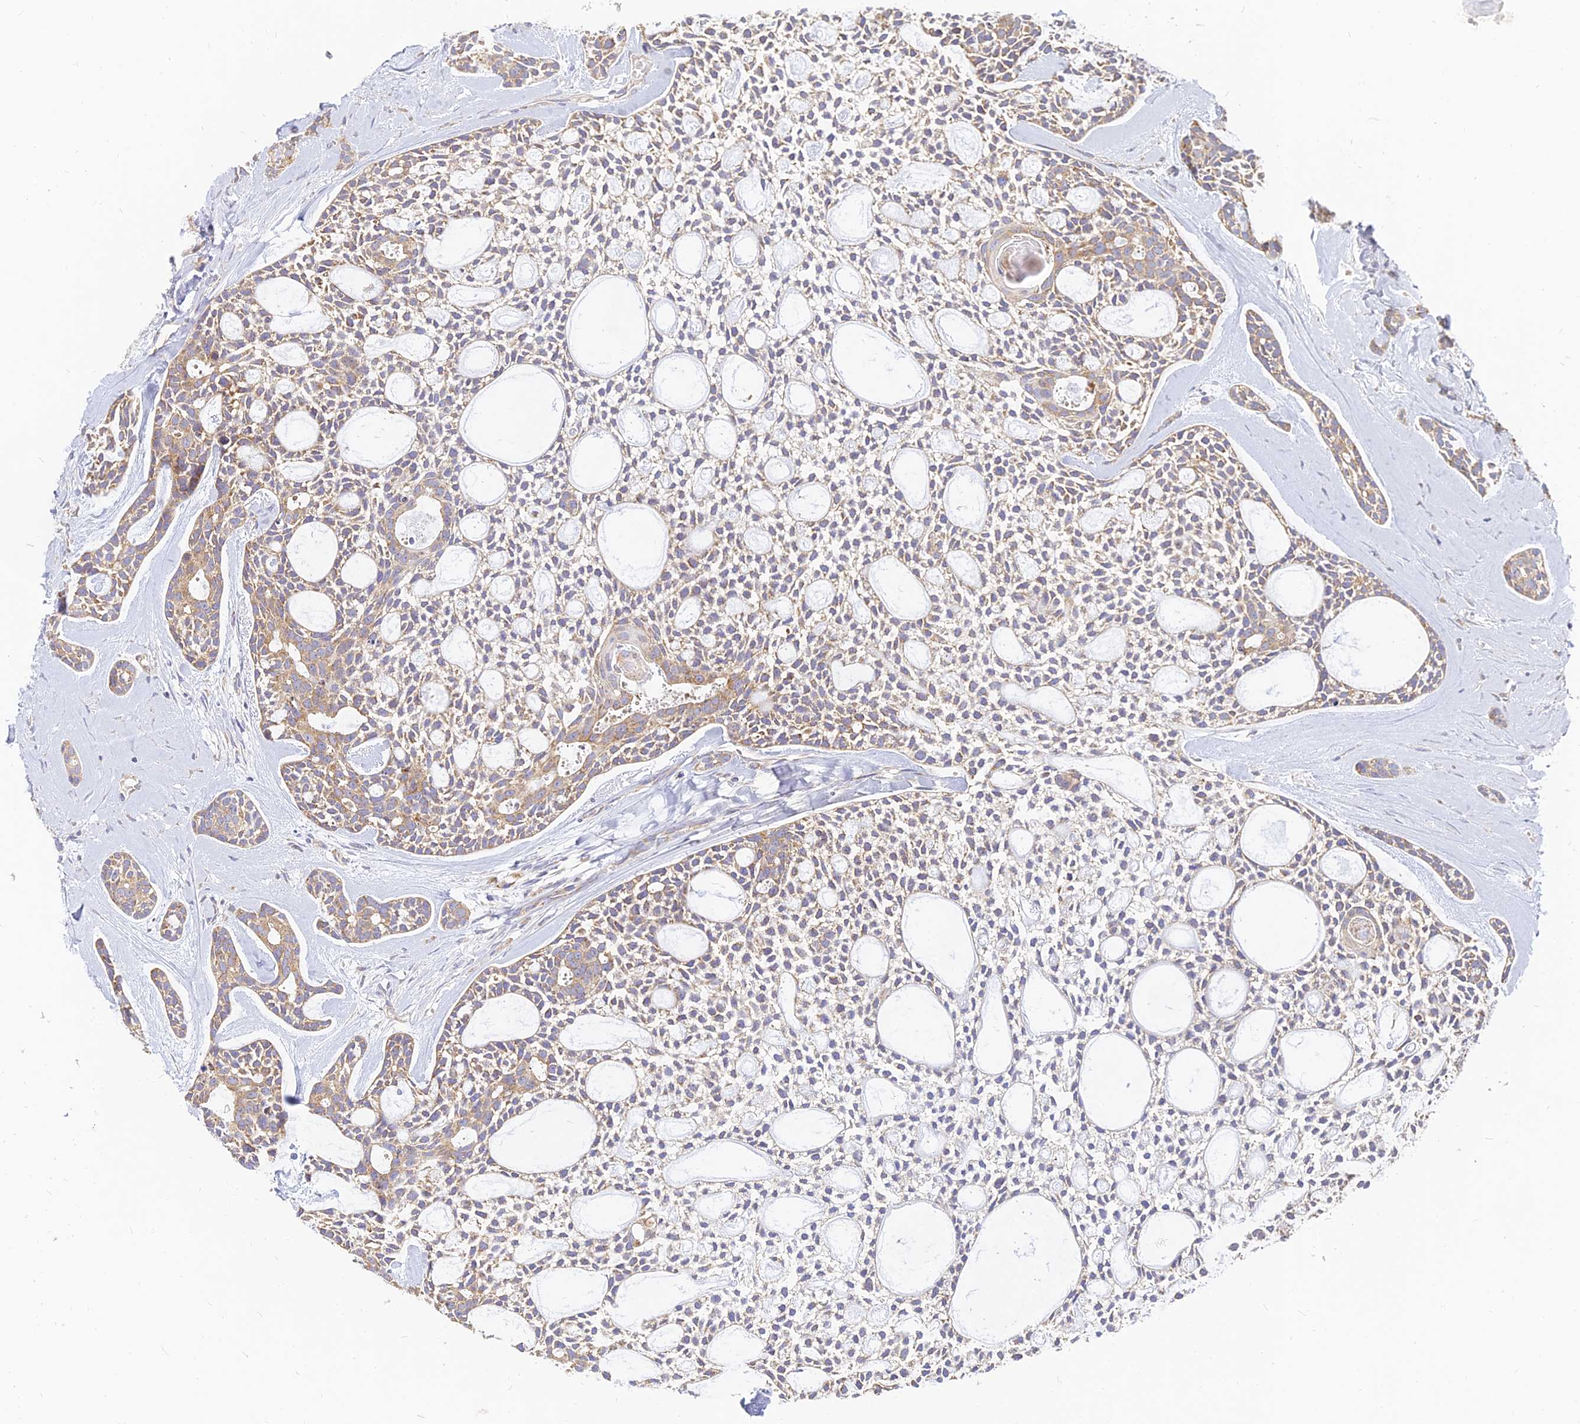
{"staining": {"intensity": "weak", "quantity": ">75%", "location": "cytoplasmic/membranous"}, "tissue": "head and neck cancer", "cell_type": "Tumor cells", "image_type": "cancer", "snomed": [{"axis": "morphology", "description": "Adenocarcinoma, NOS"}, {"axis": "topography", "description": "Subcutis"}, {"axis": "topography", "description": "Head-Neck"}], "caption": "This is a micrograph of immunohistochemistry (IHC) staining of head and neck cancer (adenocarcinoma), which shows weak expression in the cytoplasmic/membranous of tumor cells.", "gene": "MRPL15", "patient": {"sex": "female", "age": 73}}